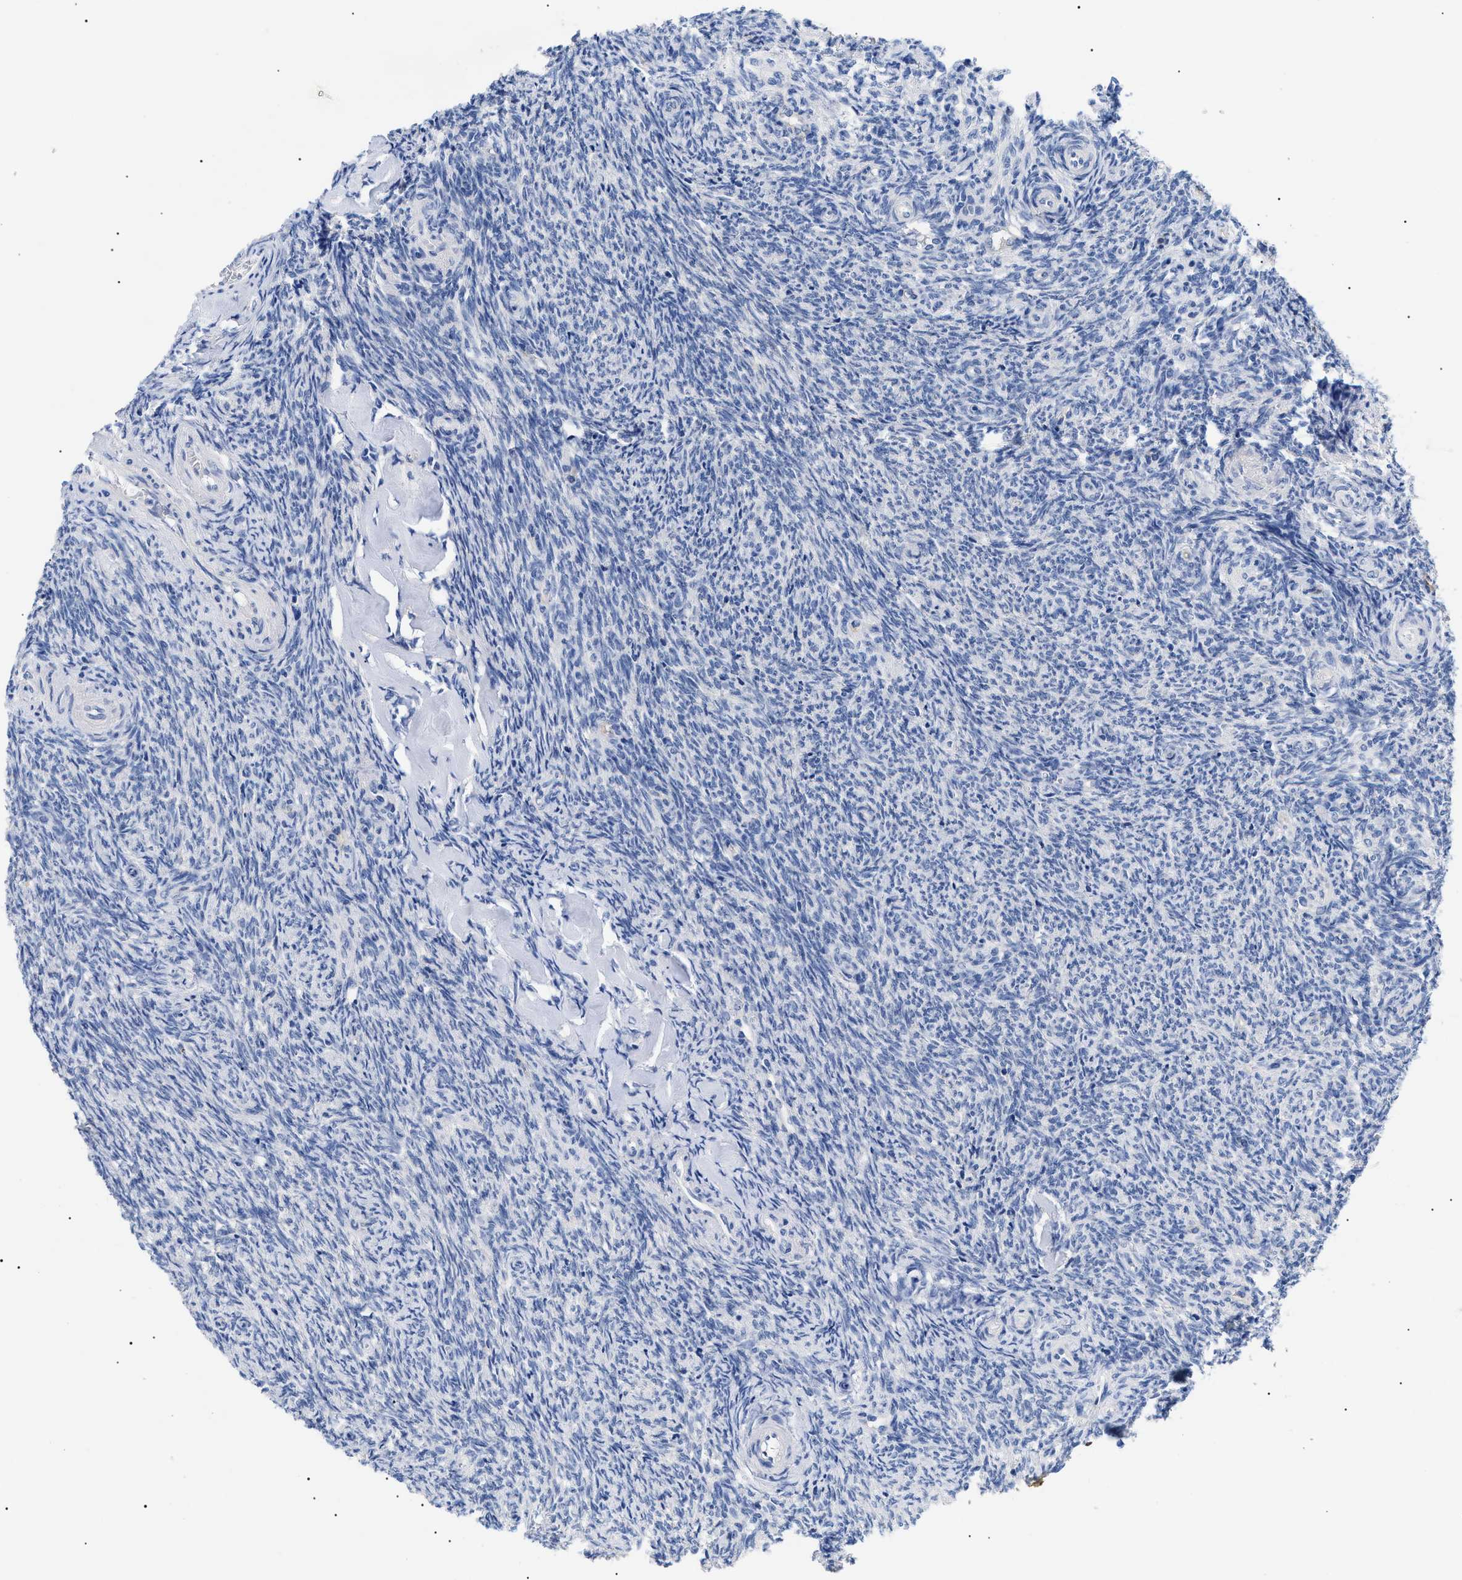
{"staining": {"intensity": "negative", "quantity": "none", "location": "none"}, "tissue": "ovary", "cell_type": "Follicle cells", "image_type": "normal", "snomed": [{"axis": "morphology", "description": "Normal tissue, NOS"}, {"axis": "topography", "description": "Ovary"}], "caption": "Follicle cells are negative for brown protein staining in normal ovary. (DAB immunohistochemistry, high magnification).", "gene": "ACKR1", "patient": {"sex": "female", "age": 41}}